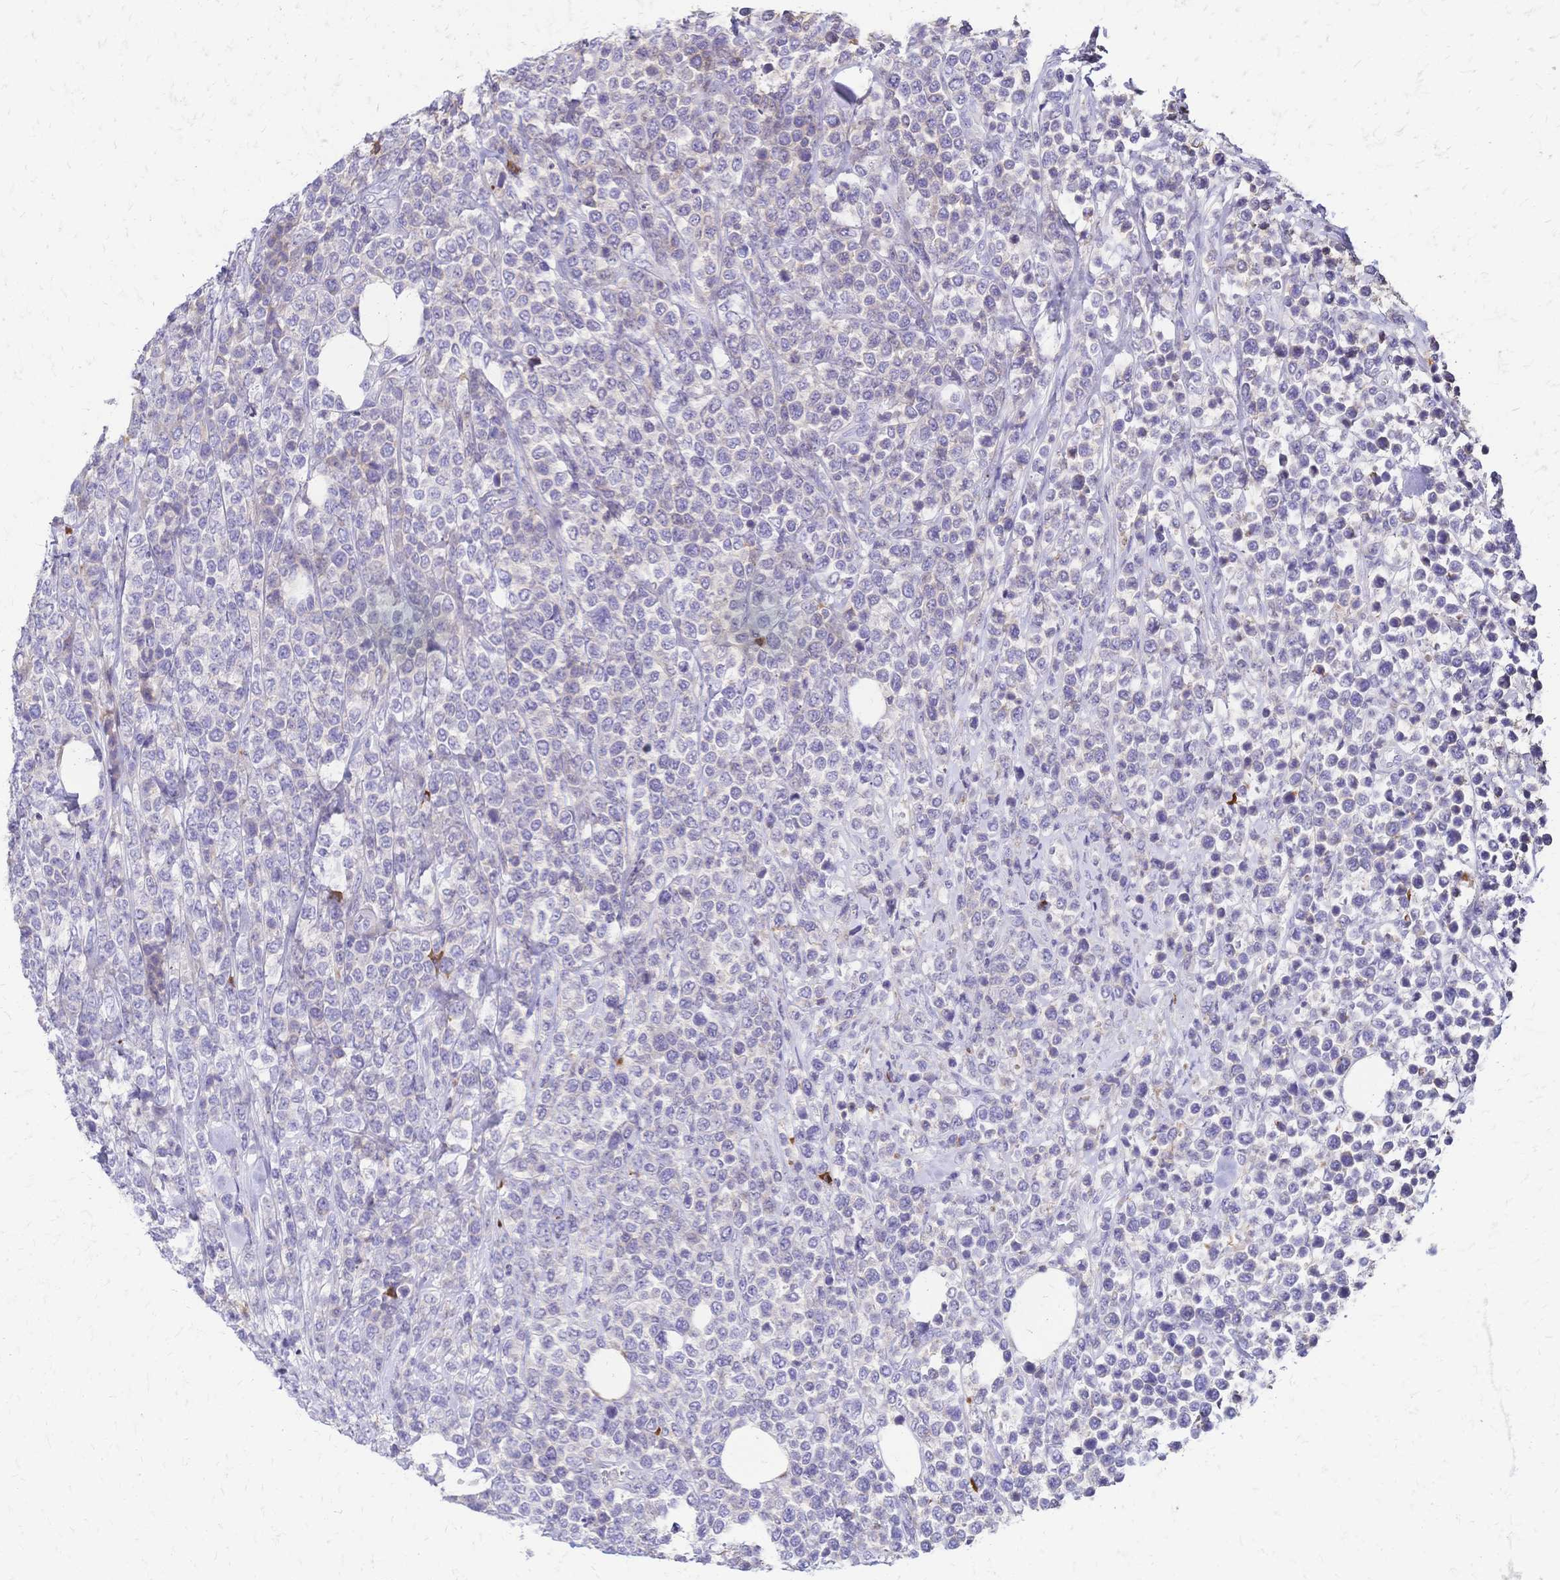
{"staining": {"intensity": "negative", "quantity": "none", "location": "none"}, "tissue": "lymphoma", "cell_type": "Tumor cells", "image_type": "cancer", "snomed": [{"axis": "morphology", "description": "Malignant lymphoma, non-Hodgkin's type, High grade"}, {"axis": "topography", "description": "Soft tissue"}], "caption": "Tumor cells show no significant expression in high-grade malignant lymphoma, non-Hodgkin's type.", "gene": "IL2RA", "patient": {"sex": "female", "age": 56}}